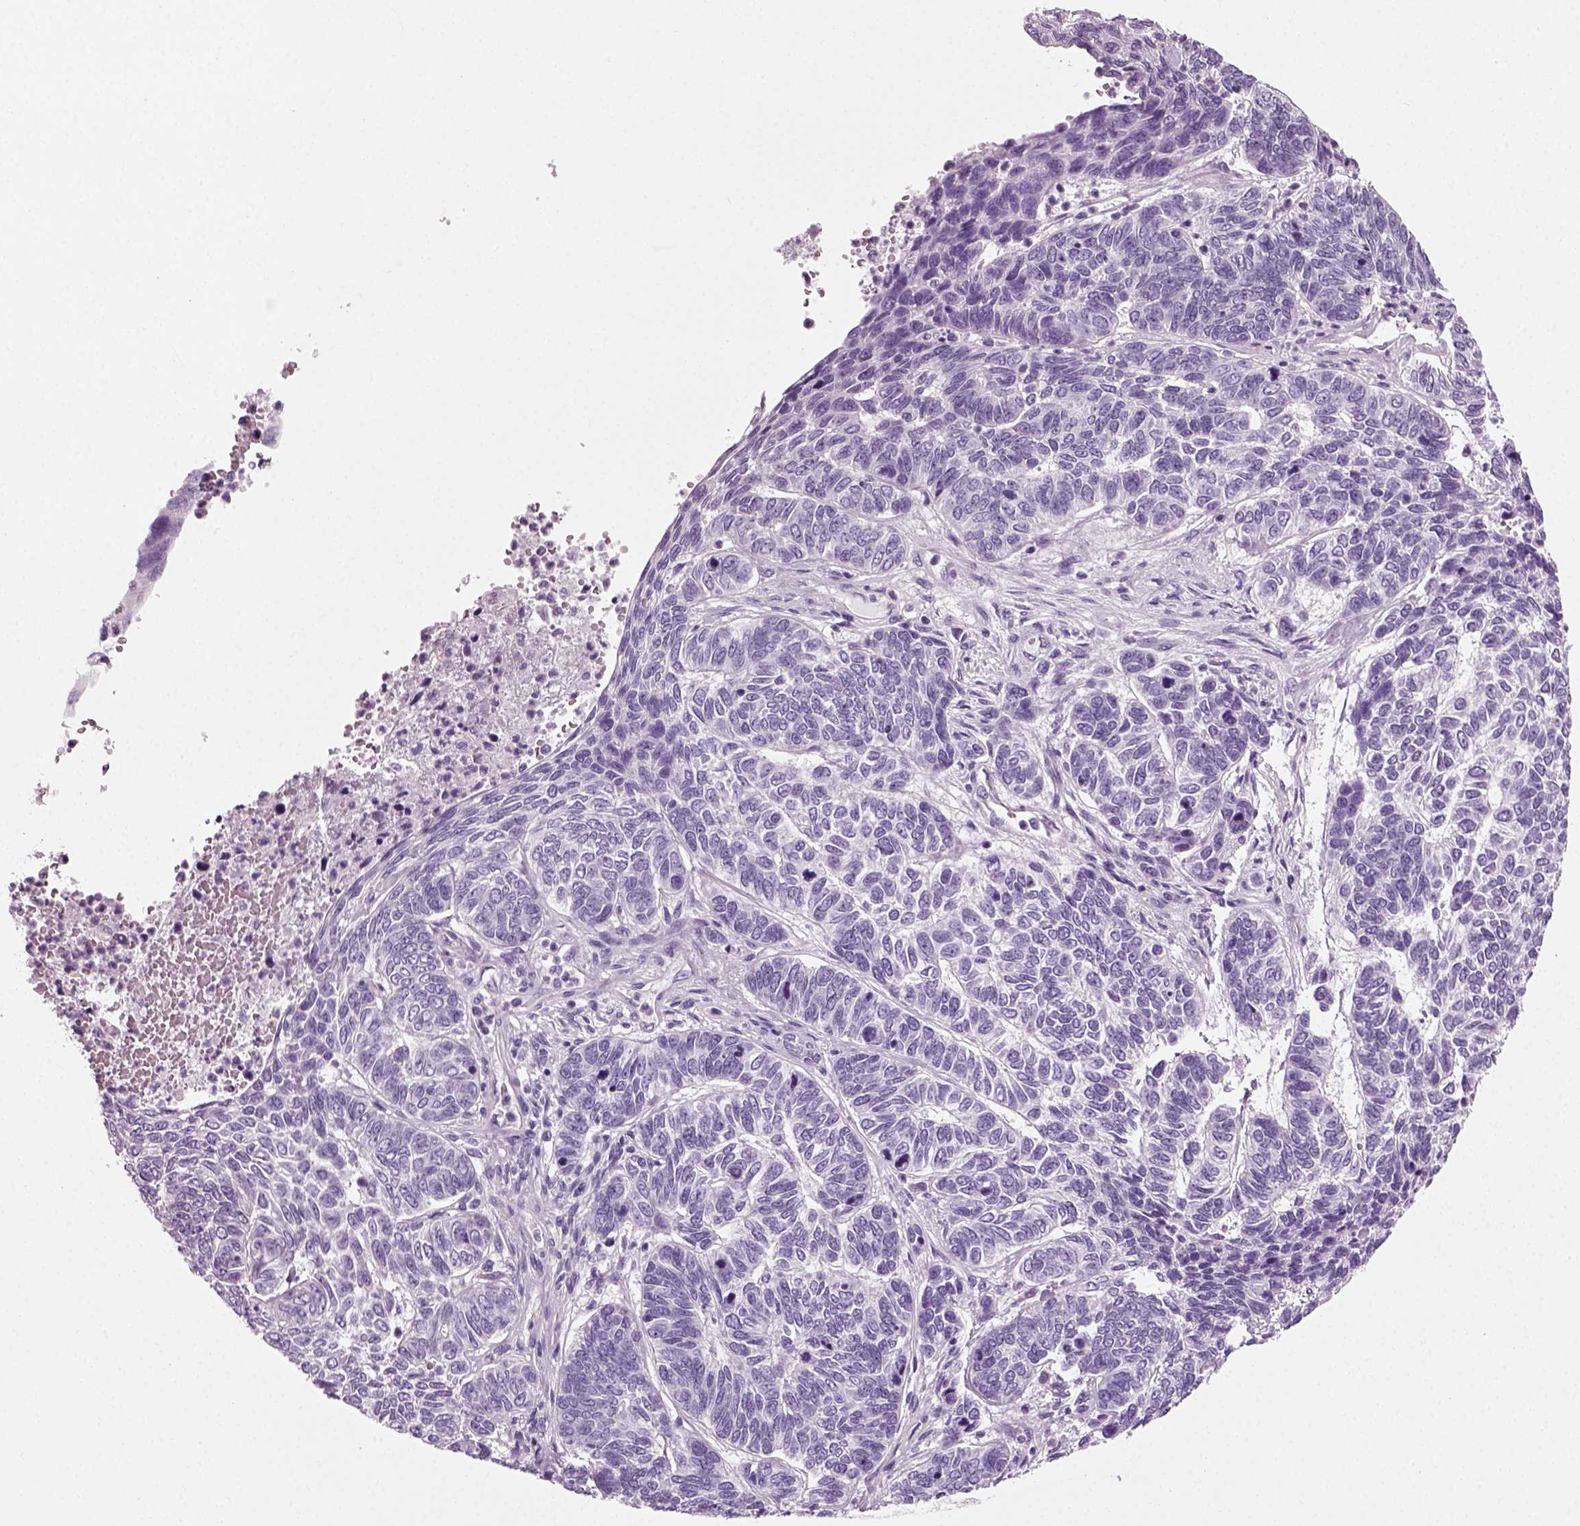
{"staining": {"intensity": "negative", "quantity": "none", "location": "none"}, "tissue": "skin cancer", "cell_type": "Tumor cells", "image_type": "cancer", "snomed": [{"axis": "morphology", "description": "Basal cell carcinoma"}, {"axis": "topography", "description": "Skin"}], "caption": "High power microscopy photomicrograph of an immunohistochemistry (IHC) image of skin cancer, revealing no significant expression in tumor cells.", "gene": "SPATA31E1", "patient": {"sex": "female", "age": 65}}